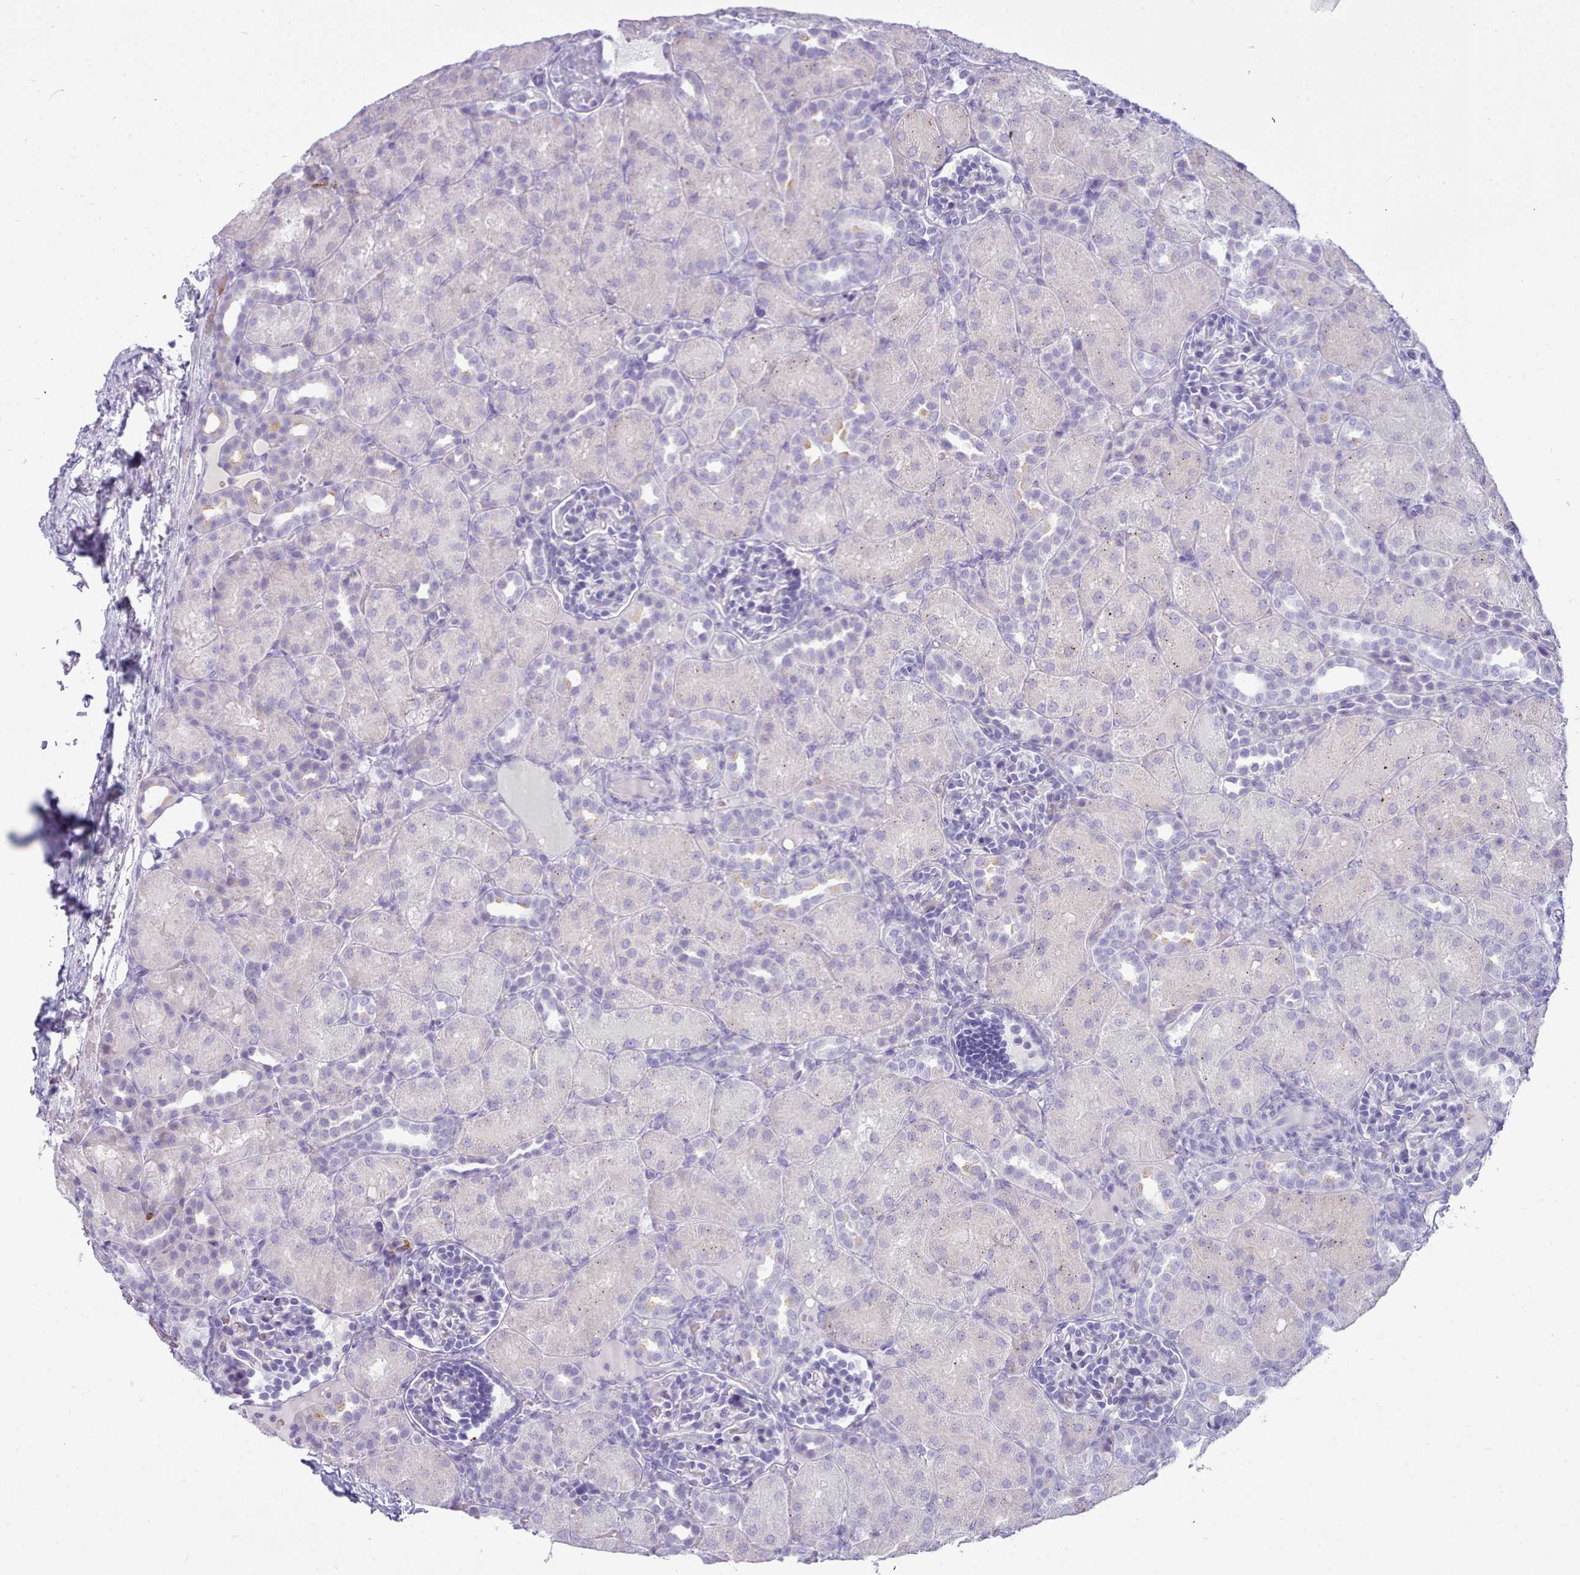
{"staining": {"intensity": "negative", "quantity": "none", "location": "none"}, "tissue": "kidney", "cell_type": "Cells in glomeruli", "image_type": "normal", "snomed": [{"axis": "morphology", "description": "Normal tissue, NOS"}, {"axis": "topography", "description": "Kidney"}], "caption": "IHC photomicrograph of unremarkable kidney: human kidney stained with DAB (3,3'-diaminobenzidine) demonstrates no significant protein positivity in cells in glomeruli.", "gene": "NKX1", "patient": {"sex": "male", "age": 1}}